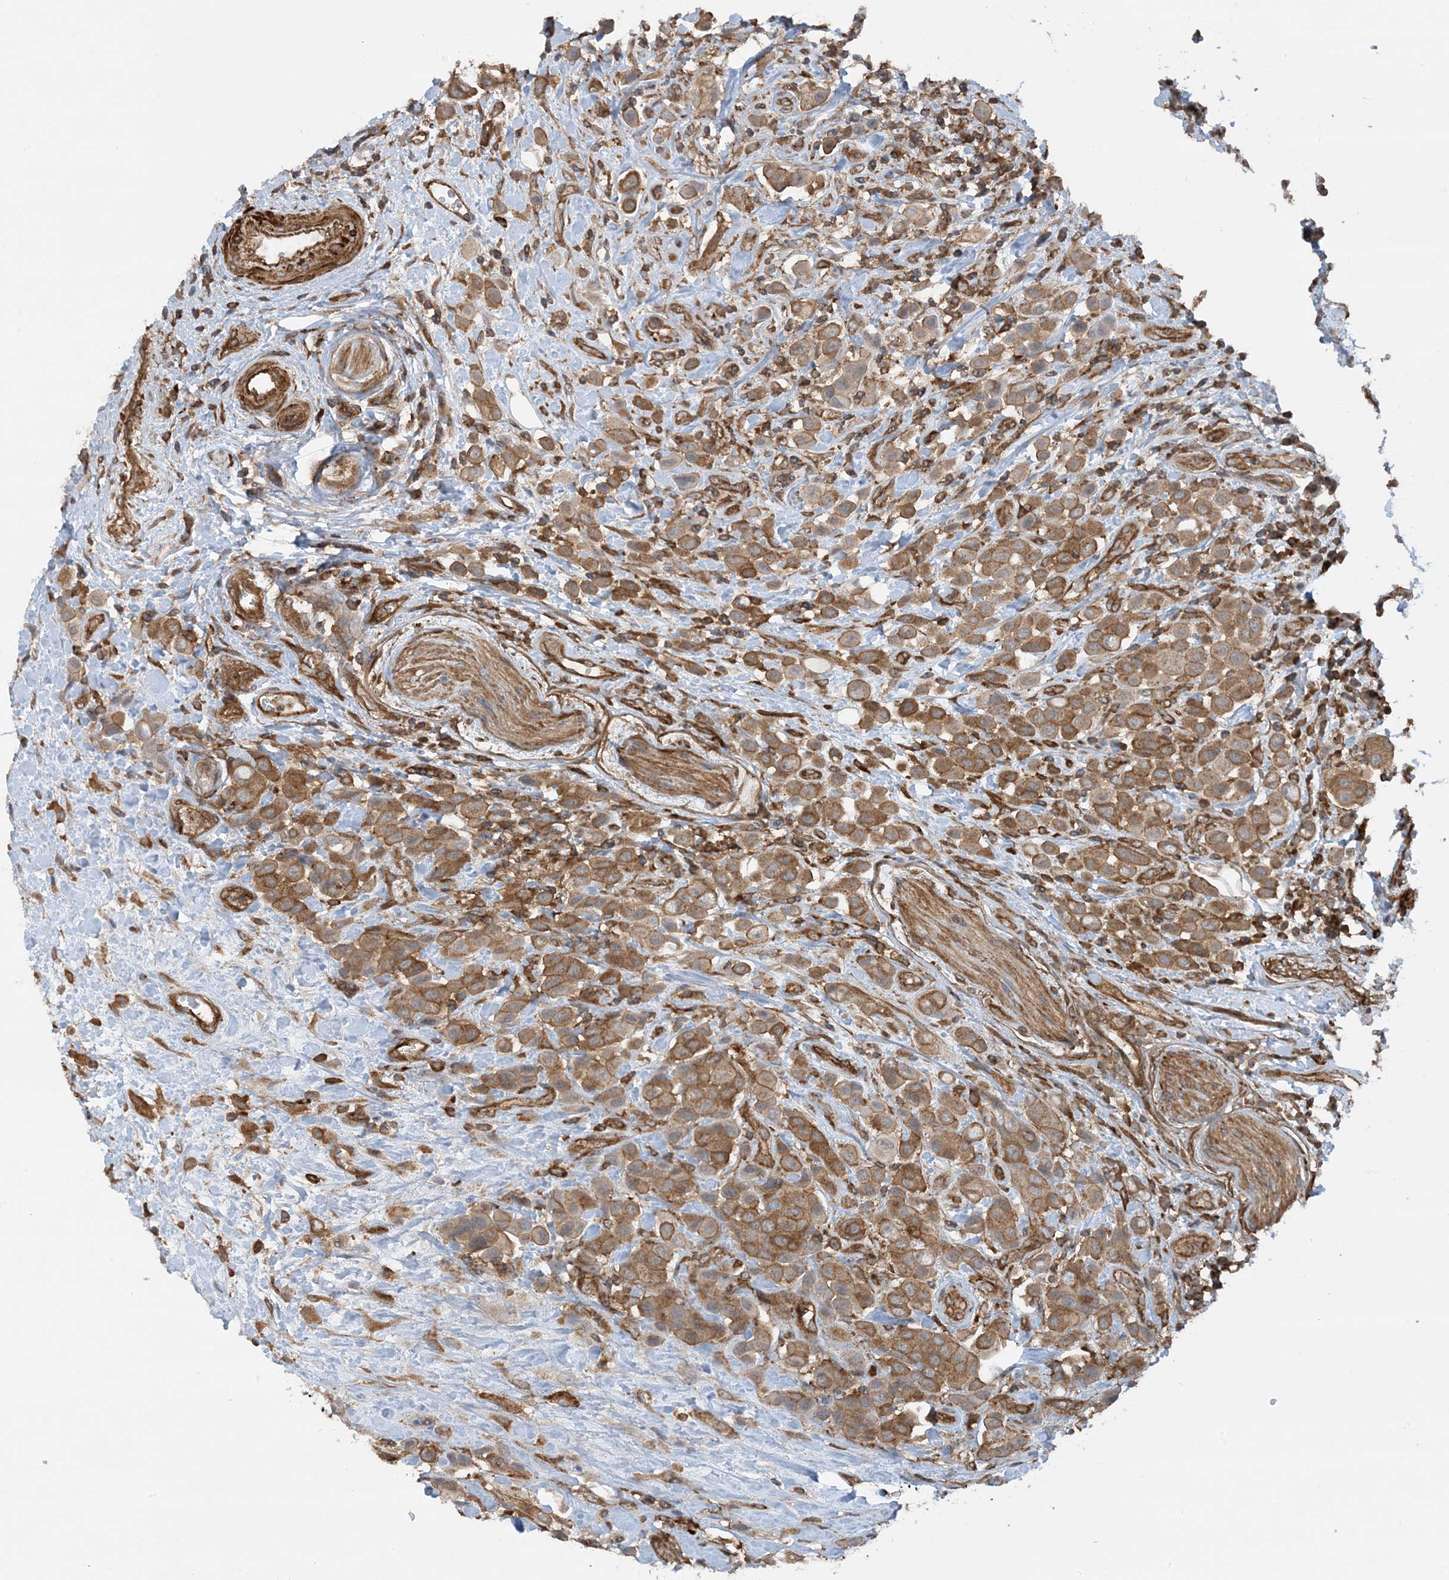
{"staining": {"intensity": "moderate", "quantity": ">75%", "location": "cytoplasmic/membranous"}, "tissue": "urothelial cancer", "cell_type": "Tumor cells", "image_type": "cancer", "snomed": [{"axis": "morphology", "description": "Urothelial carcinoma, High grade"}, {"axis": "topography", "description": "Urinary bladder"}], "caption": "Immunohistochemistry (IHC) image of neoplastic tissue: urothelial carcinoma (high-grade) stained using immunohistochemistry reveals medium levels of moderate protein expression localized specifically in the cytoplasmic/membranous of tumor cells, appearing as a cytoplasmic/membranous brown color.", "gene": "STAM2", "patient": {"sex": "male", "age": 50}}